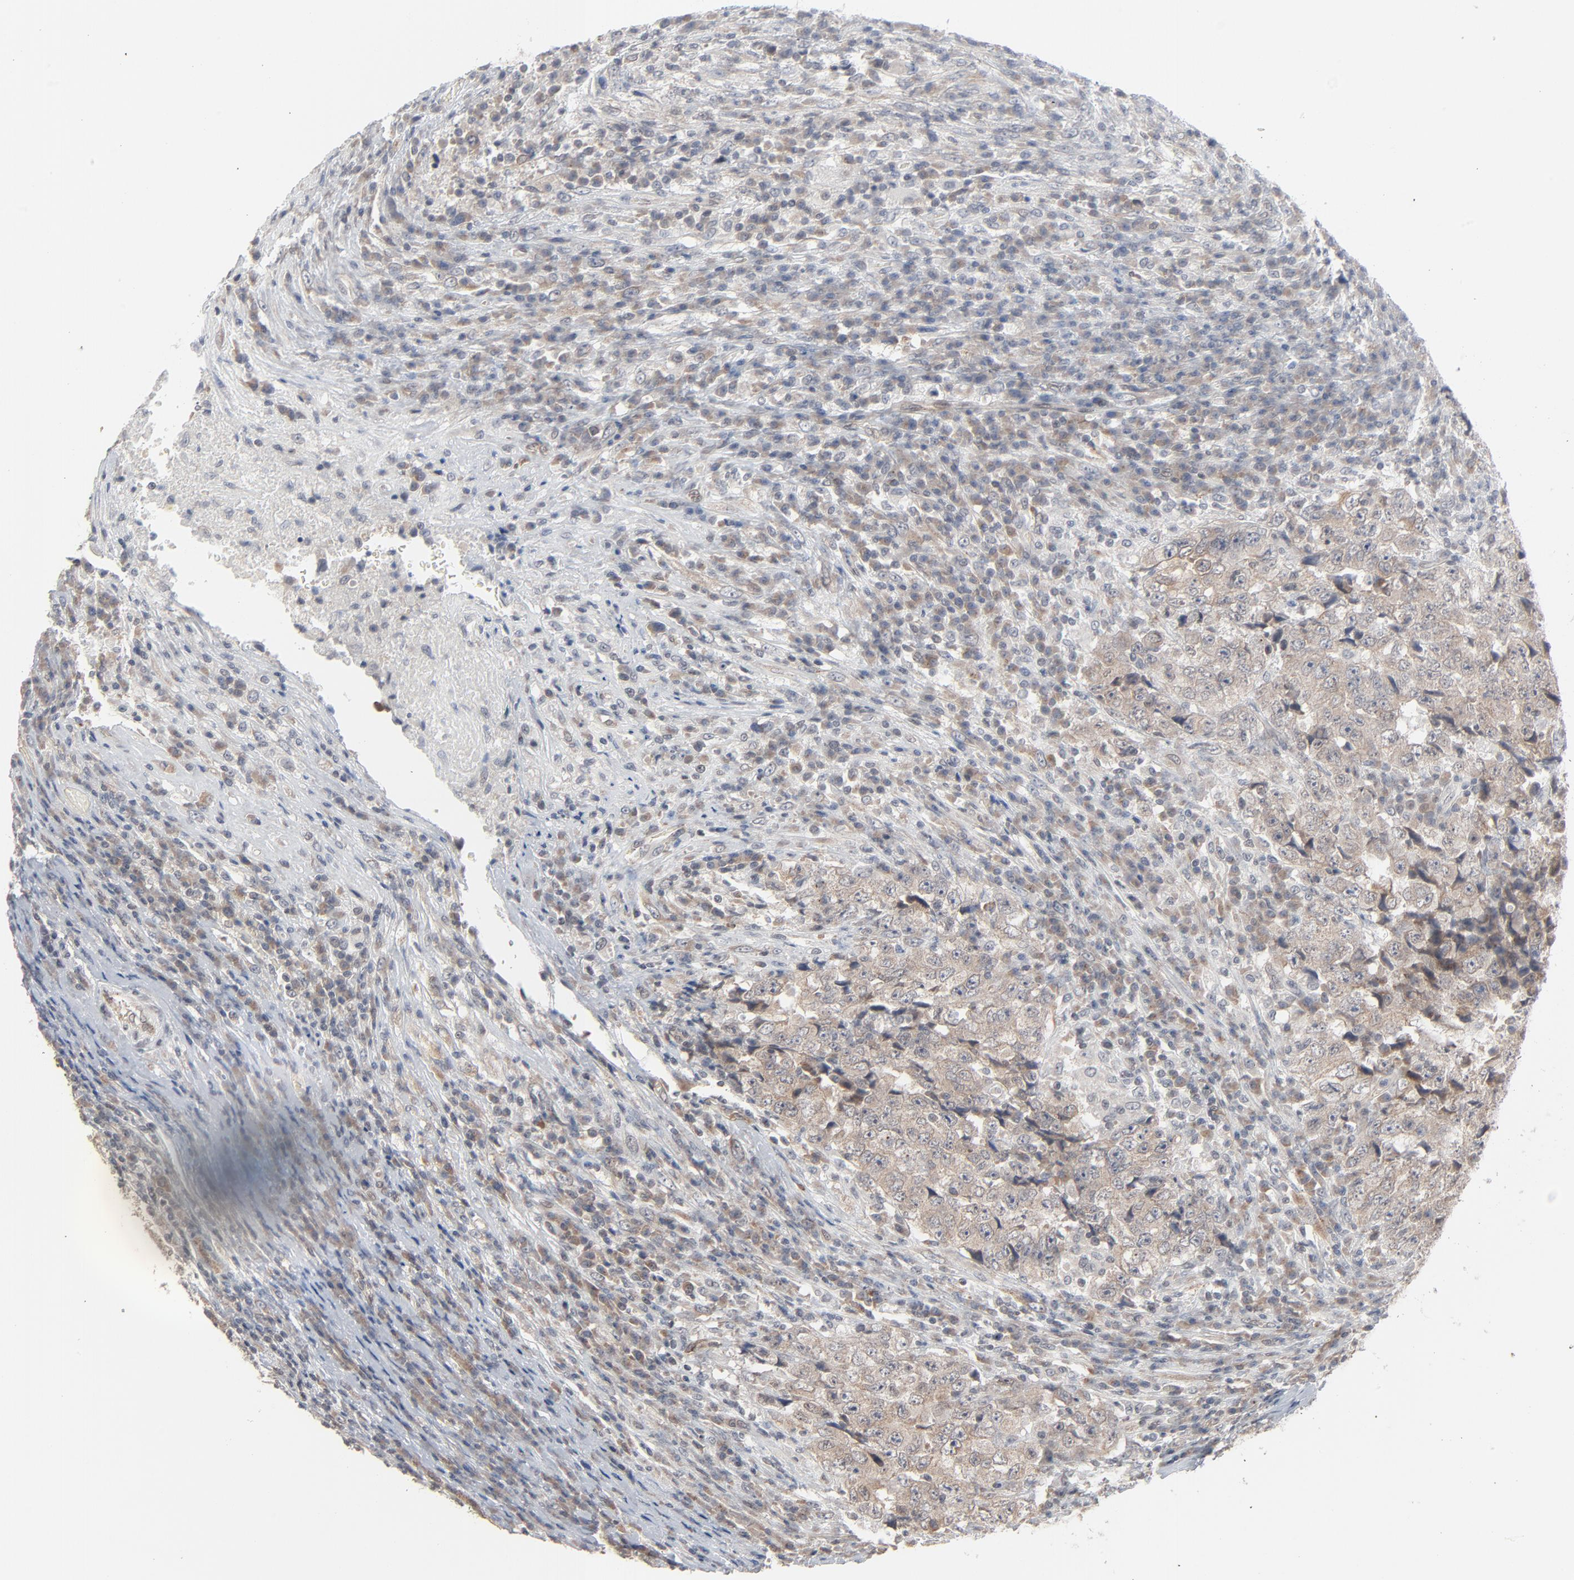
{"staining": {"intensity": "weak", "quantity": ">75%", "location": "cytoplasmic/membranous"}, "tissue": "testis cancer", "cell_type": "Tumor cells", "image_type": "cancer", "snomed": [{"axis": "morphology", "description": "Necrosis, NOS"}, {"axis": "morphology", "description": "Carcinoma, Embryonal, NOS"}, {"axis": "topography", "description": "Testis"}], "caption": "Protein expression analysis of testis embryonal carcinoma reveals weak cytoplasmic/membranous expression in about >75% of tumor cells.", "gene": "ITPR3", "patient": {"sex": "male", "age": 19}}